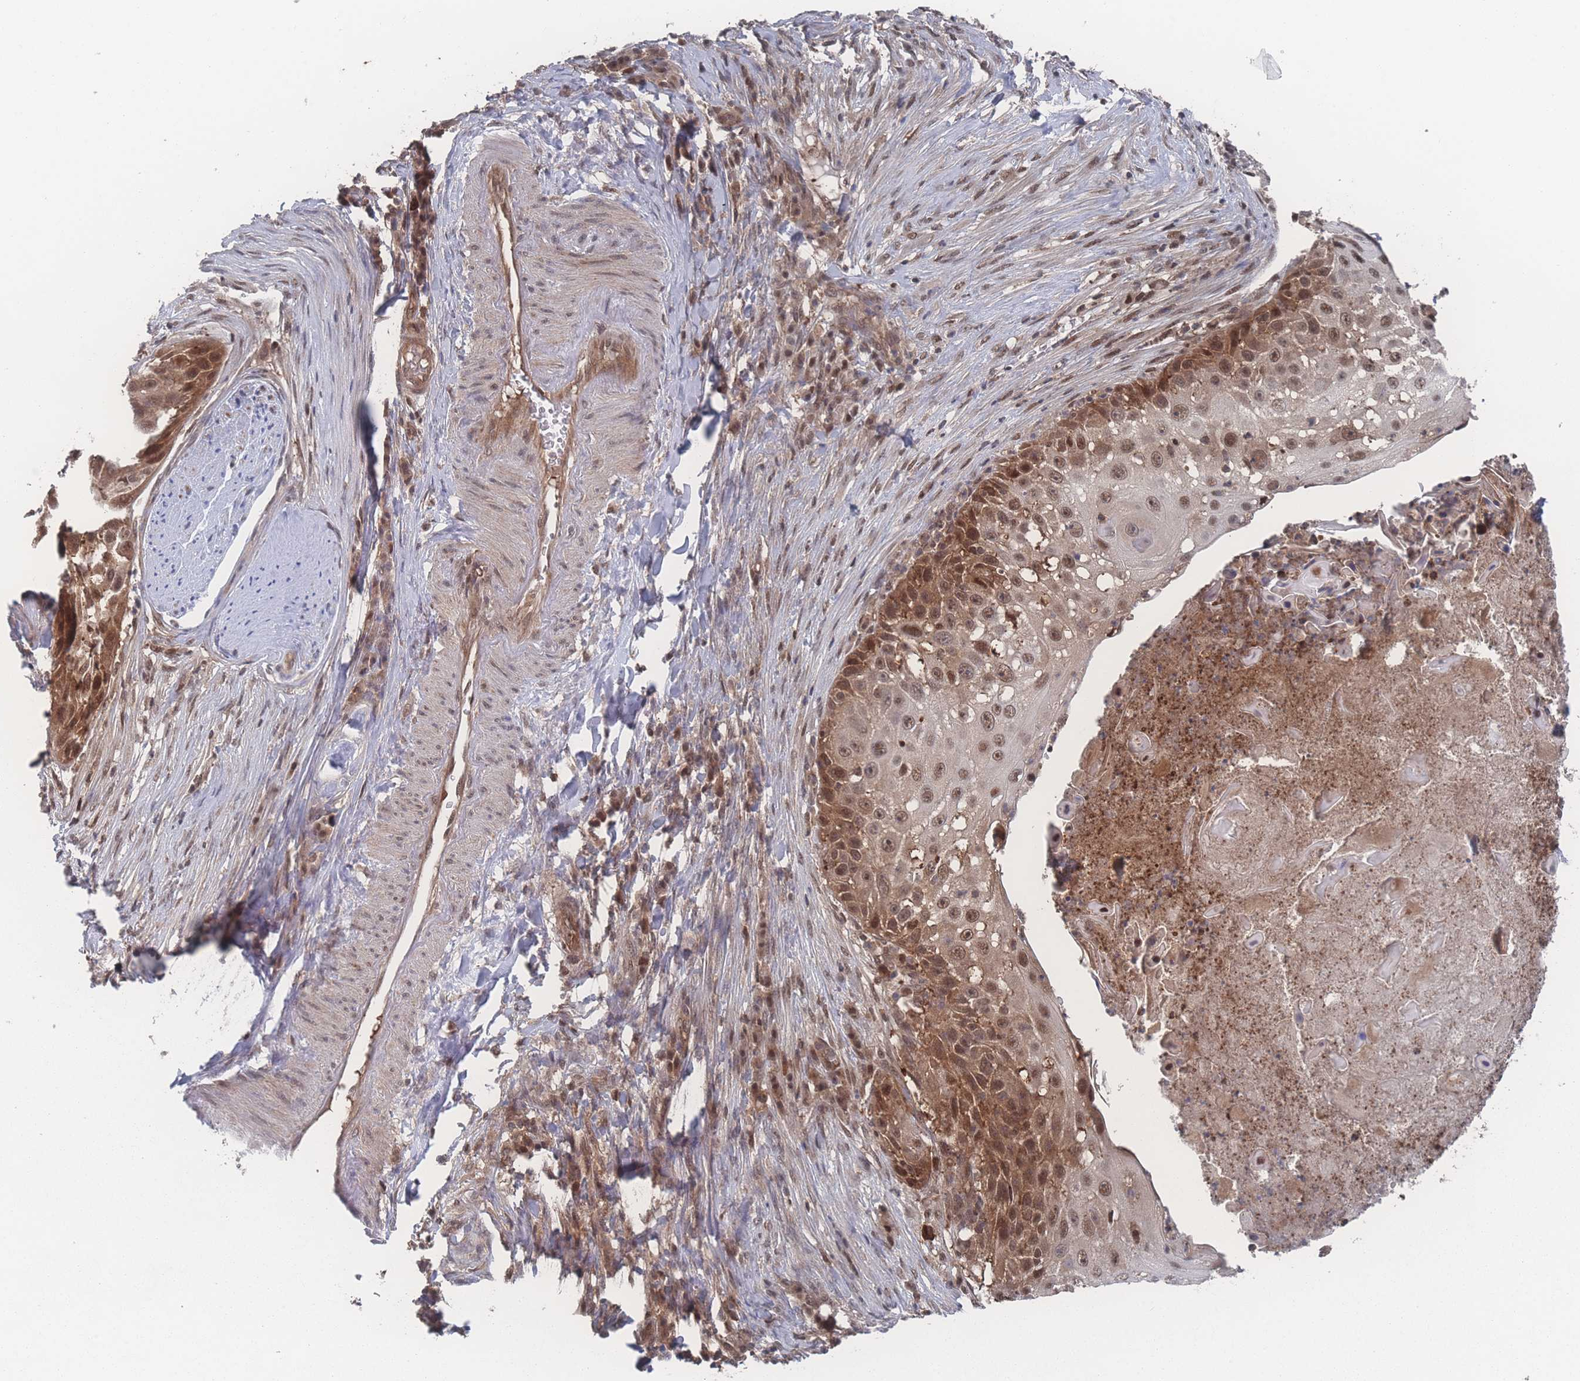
{"staining": {"intensity": "moderate", "quantity": ">75%", "location": "cytoplasmic/membranous,nuclear"}, "tissue": "skin cancer", "cell_type": "Tumor cells", "image_type": "cancer", "snomed": [{"axis": "morphology", "description": "Squamous cell carcinoma, NOS"}, {"axis": "topography", "description": "Skin"}], "caption": "DAB immunohistochemical staining of human squamous cell carcinoma (skin) reveals moderate cytoplasmic/membranous and nuclear protein staining in about >75% of tumor cells. Using DAB (3,3'-diaminobenzidine) (brown) and hematoxylin (blue) stains, captured at high magnification using brightfield microscopy.", "gene": "PSMA1", "patient": {"sex": "female", "age": 44}}